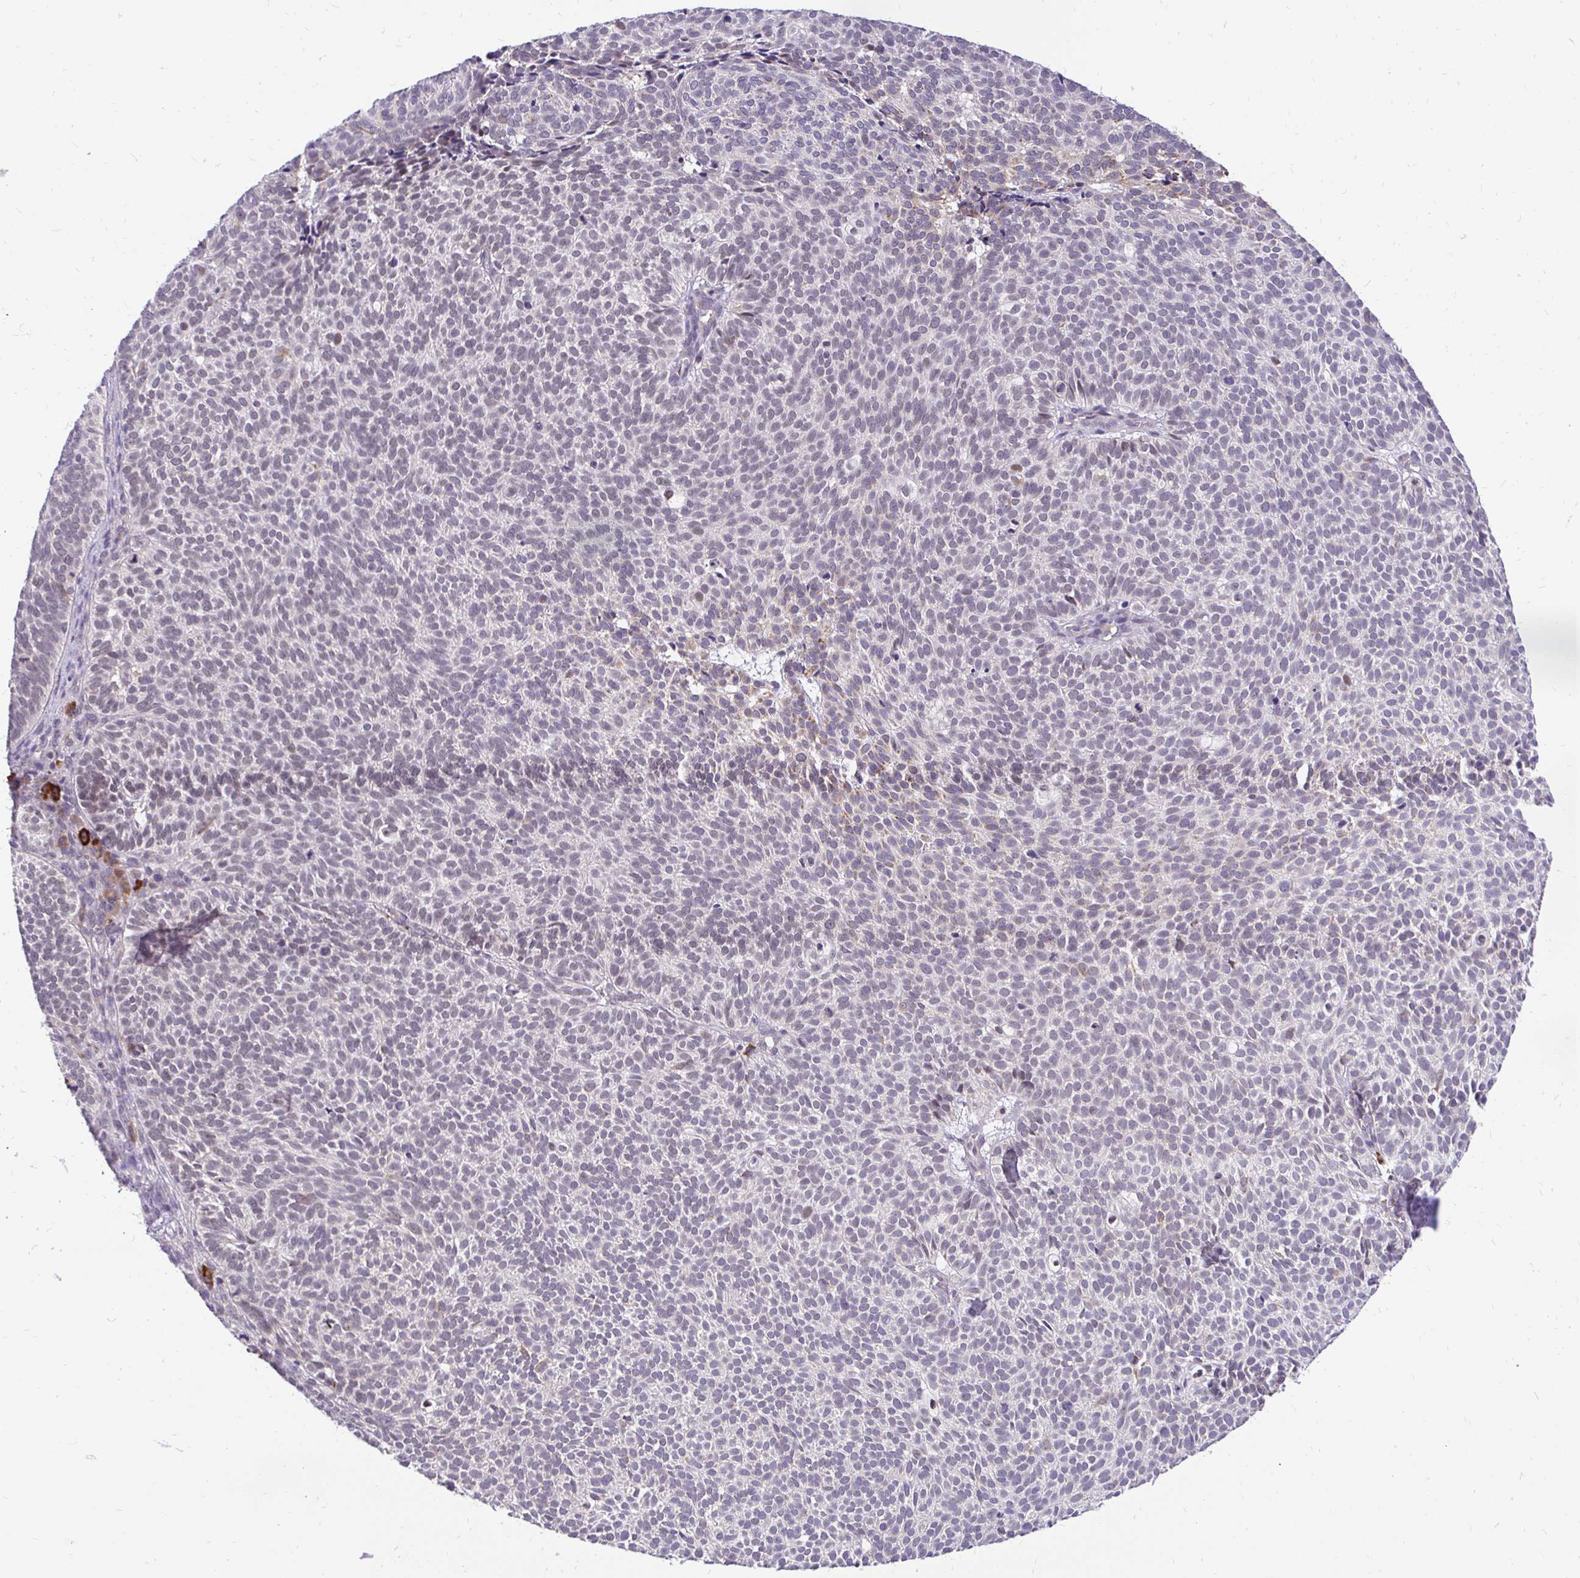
{"staining": {"intensity": "negative", "quantity": "none", "location": "none"}, "tissue": "skin cancer", "cell_type": "Tumor cells", "image_type": "cancer", "snomed": [{"axis": "morphology", "description": "Basal cell carcinoma"}, {"axis": "topography", "description": "Skin"}], "caption": "Human skin cancer (basal cell carcinoma) stained for a protein using immunohistochemistry exhibits no expression in tumor cells.", "gene": "NAALAD2", "patient": {"sex": "male", "age": 63}}